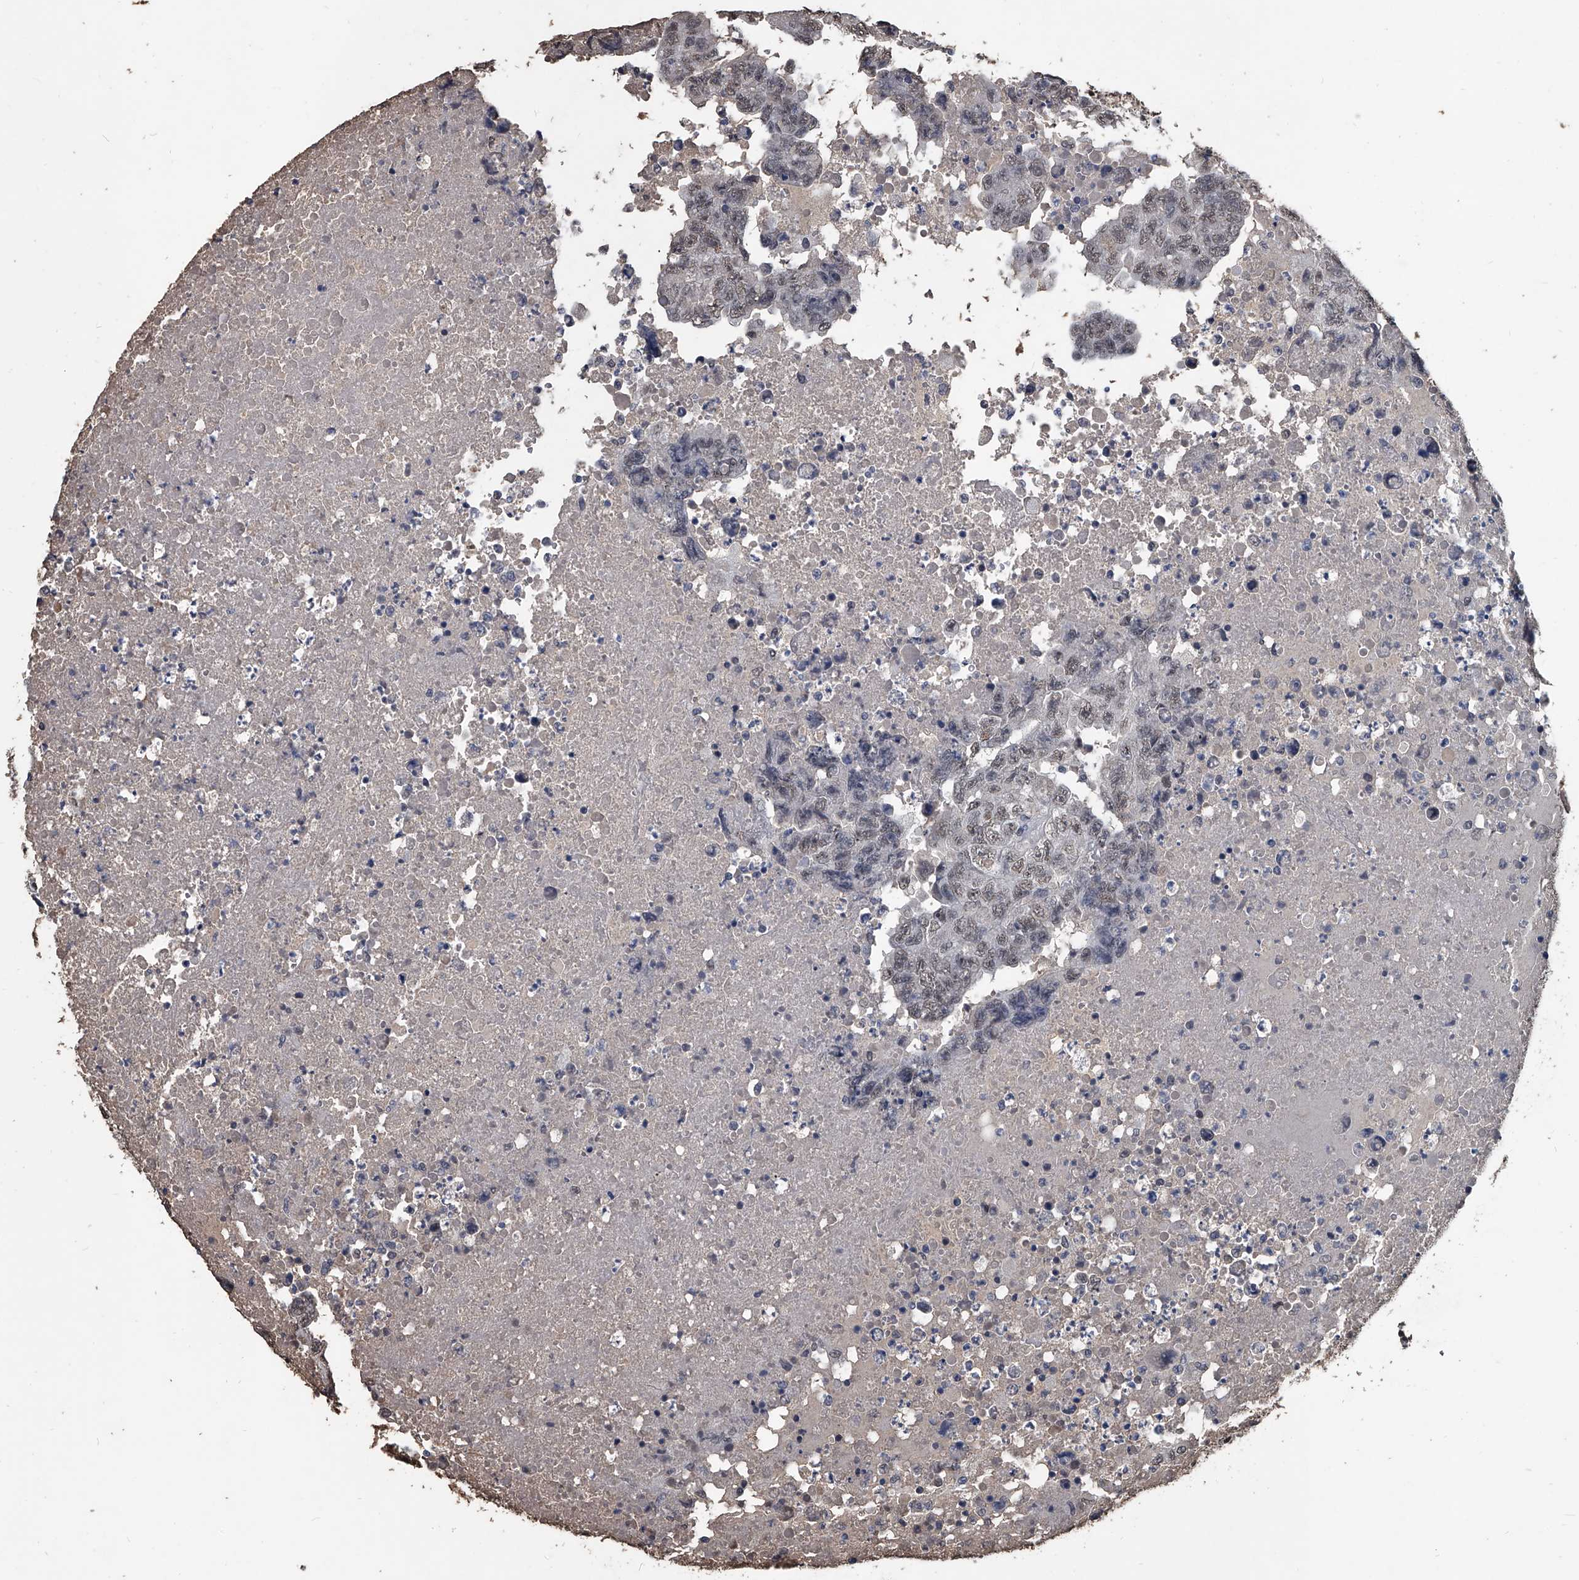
{"staining": {"intensity": "weak", "quantity": ">75%", "location": "nuclear"}, "tissue": "testis cancer", "cell_type": "Tumor cells", "image_type": "cancer", "snomed": [{"axis": "morphology", "description": "Necrosis, NOS"}, {"axis": "morphology", "description": "Carcinoma, Embryonal, NOS"}, {"axis": "topography", "description": "Testis"}], "caption": "Immunohistochemistry photomicrograph of neoplastic tissue: testis embryonal carcinoma stained using immunohistochemistry demonstrates low levels of weak protein expression localized specifically in the nuclear of tumor cells, appearing as a nuclear brown color.", "gene": "MATR3", "patient": {"sex": "male", "age": 19}}